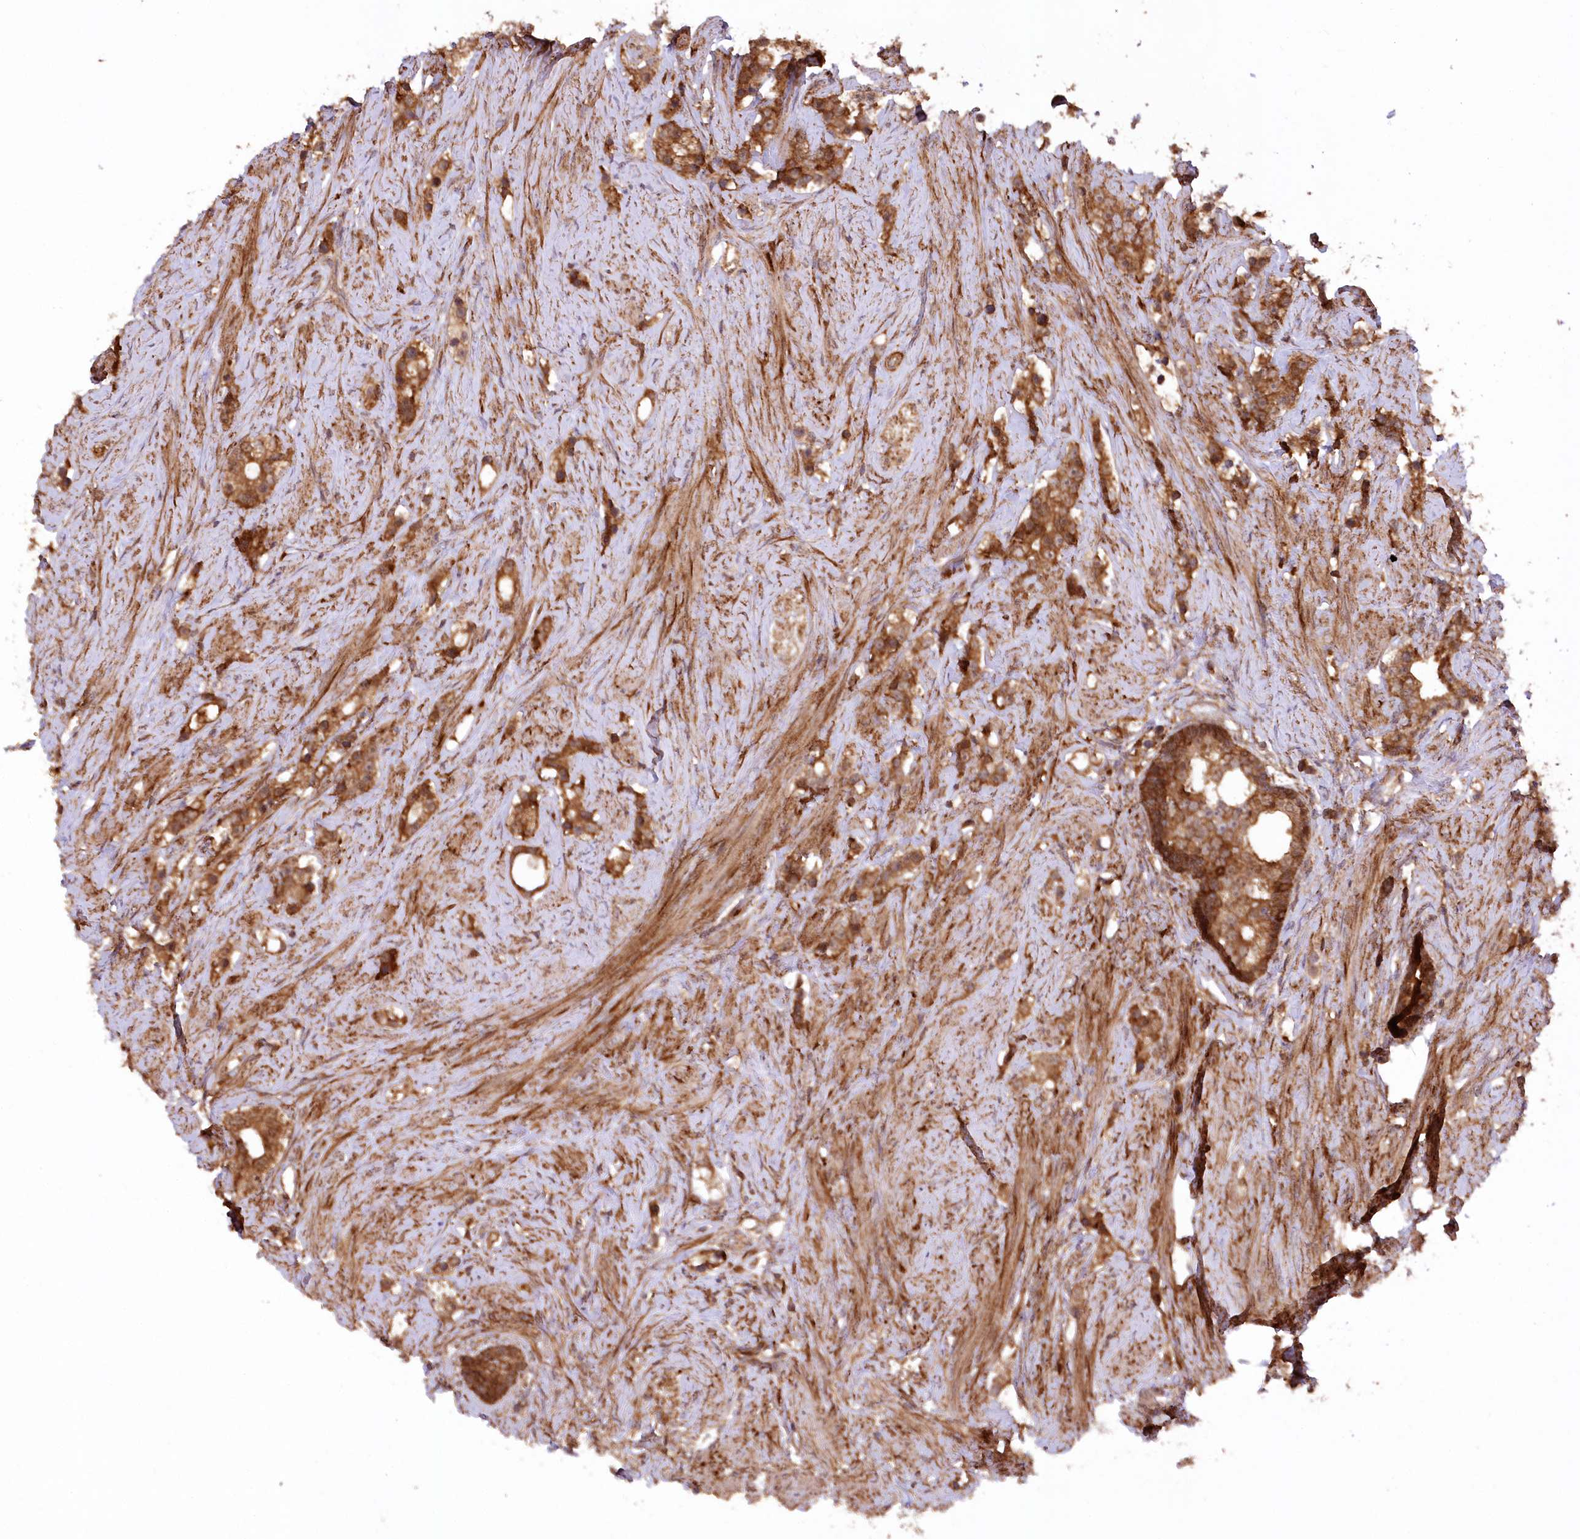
{"staining": {"intensity": "strong", "quantity": ">75%", "location": "cytoplasmic/membranous"}, "tissue": "prostate cancer", "cell_type": "Tumor cells", "image_type": "cancer", "snomed": [{"axis": "morphology", "description": "Adenocarcinoma, High grade"}, {"axis": "topography", "description": "Prostate"}], "caption": "Protein expression analysis of prostate cancer (high-grade adenocarcinoma) displays strong cytoplasmic/membranous positivity in about >75% of tumor cells.", "gene": "CCDC91", "patient": {"sex": "male", "age": 63}}